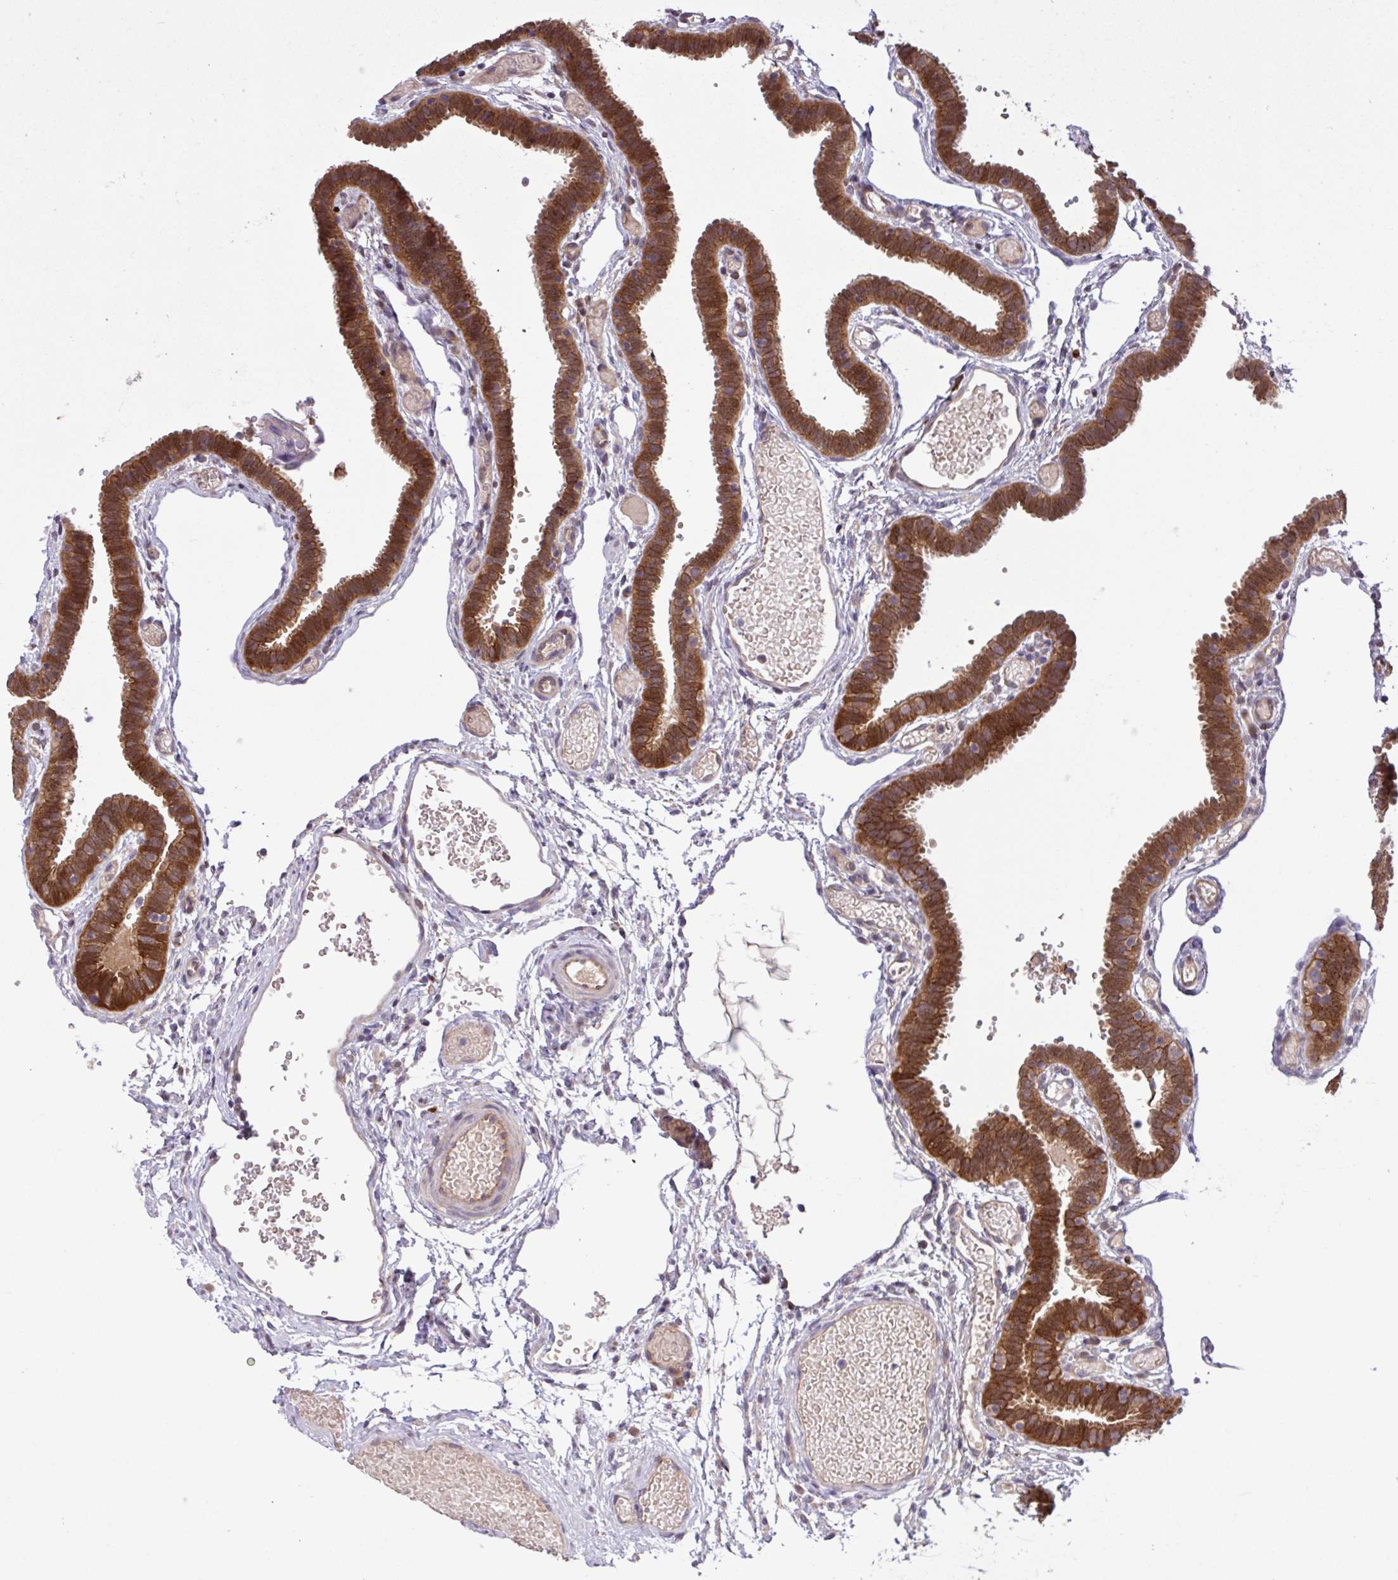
{"staining": {"intensity": "strong", "quantity": ">75%", "location": "cytoplasmic/membranous"}, "tissue": "fallopian tube", "cell_type": "Glandular cells", "image_type": "normal", "snomed": [{"axis": "morphology", "description": "Normal tissue, NOS"}, {"axis": "topography", "description": "Fallopian tube"}], "caption": "Immunohistochemistry of normal fallopian tube exhibits high levels of strong cytoplasmic/membranous positivity in approximately >75% of glandular cells. The staining is performed using DAB (3,3'-diaminobenzidine) brown chromogen to label protein expression. The nuclei are counter-stained blue using hematoxylin.", "gene": "INTS10", "patient": {"sex": "female", "age": 37}}